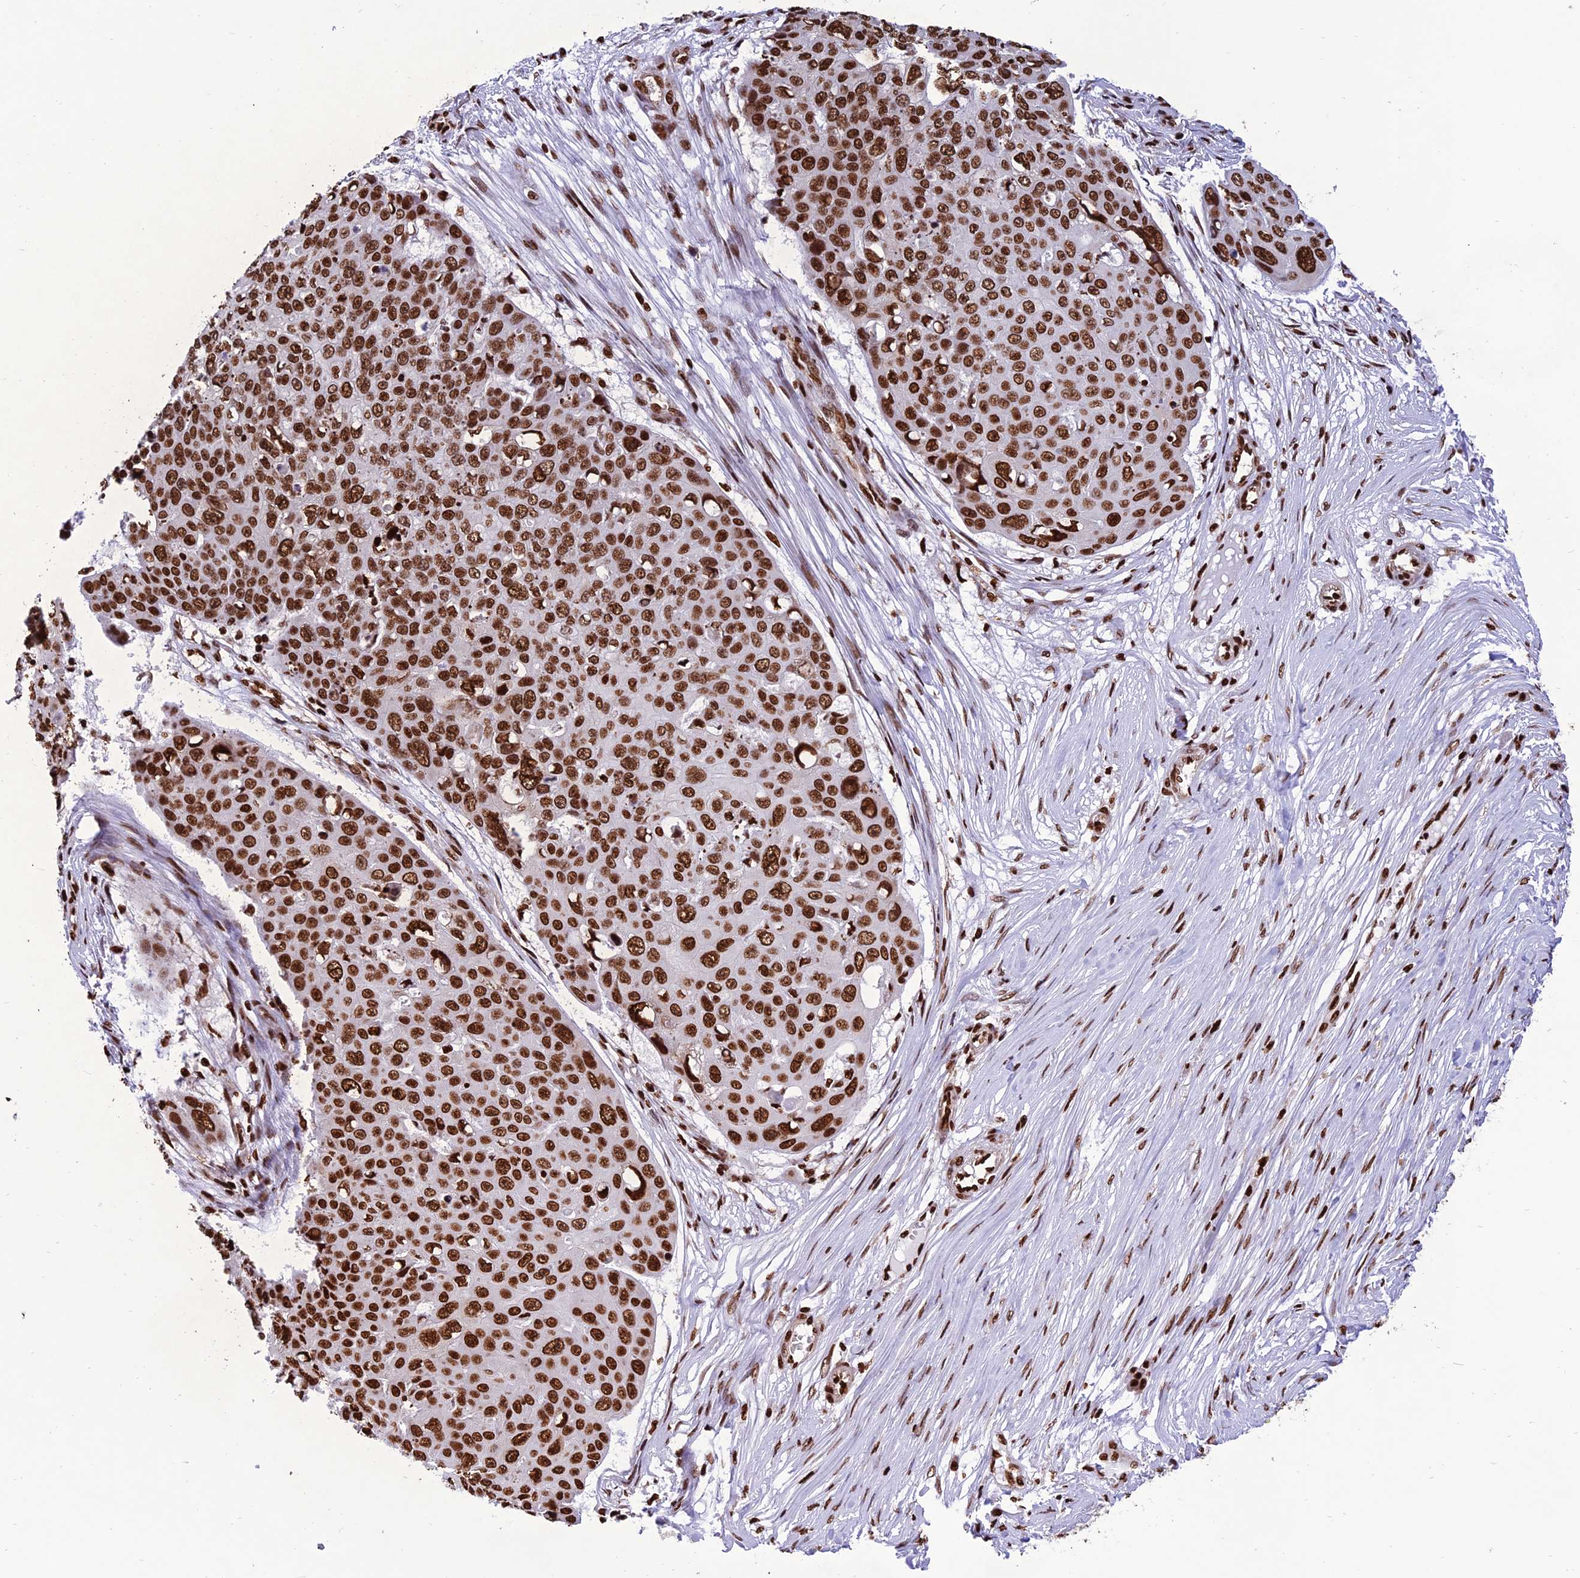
{"staining": {"intensity": "strong", "quantity": ">75%", "location": "nuclear"}, "tissue": "skin cancer", "cell_type": "Tumor cells", "image_type": "cancer", "snomed": [{"axis": "morphology", "description": "Squamous cell carcinoma, NOS"}, {"axis": "topography", "description": "Skin"}], "caption": "Tumor cells reveal strong nuclear expression in approximately >75% of cells in skin cancer.", "gene": "INO80E", "patient": {"sex": "male", "age": 71}}